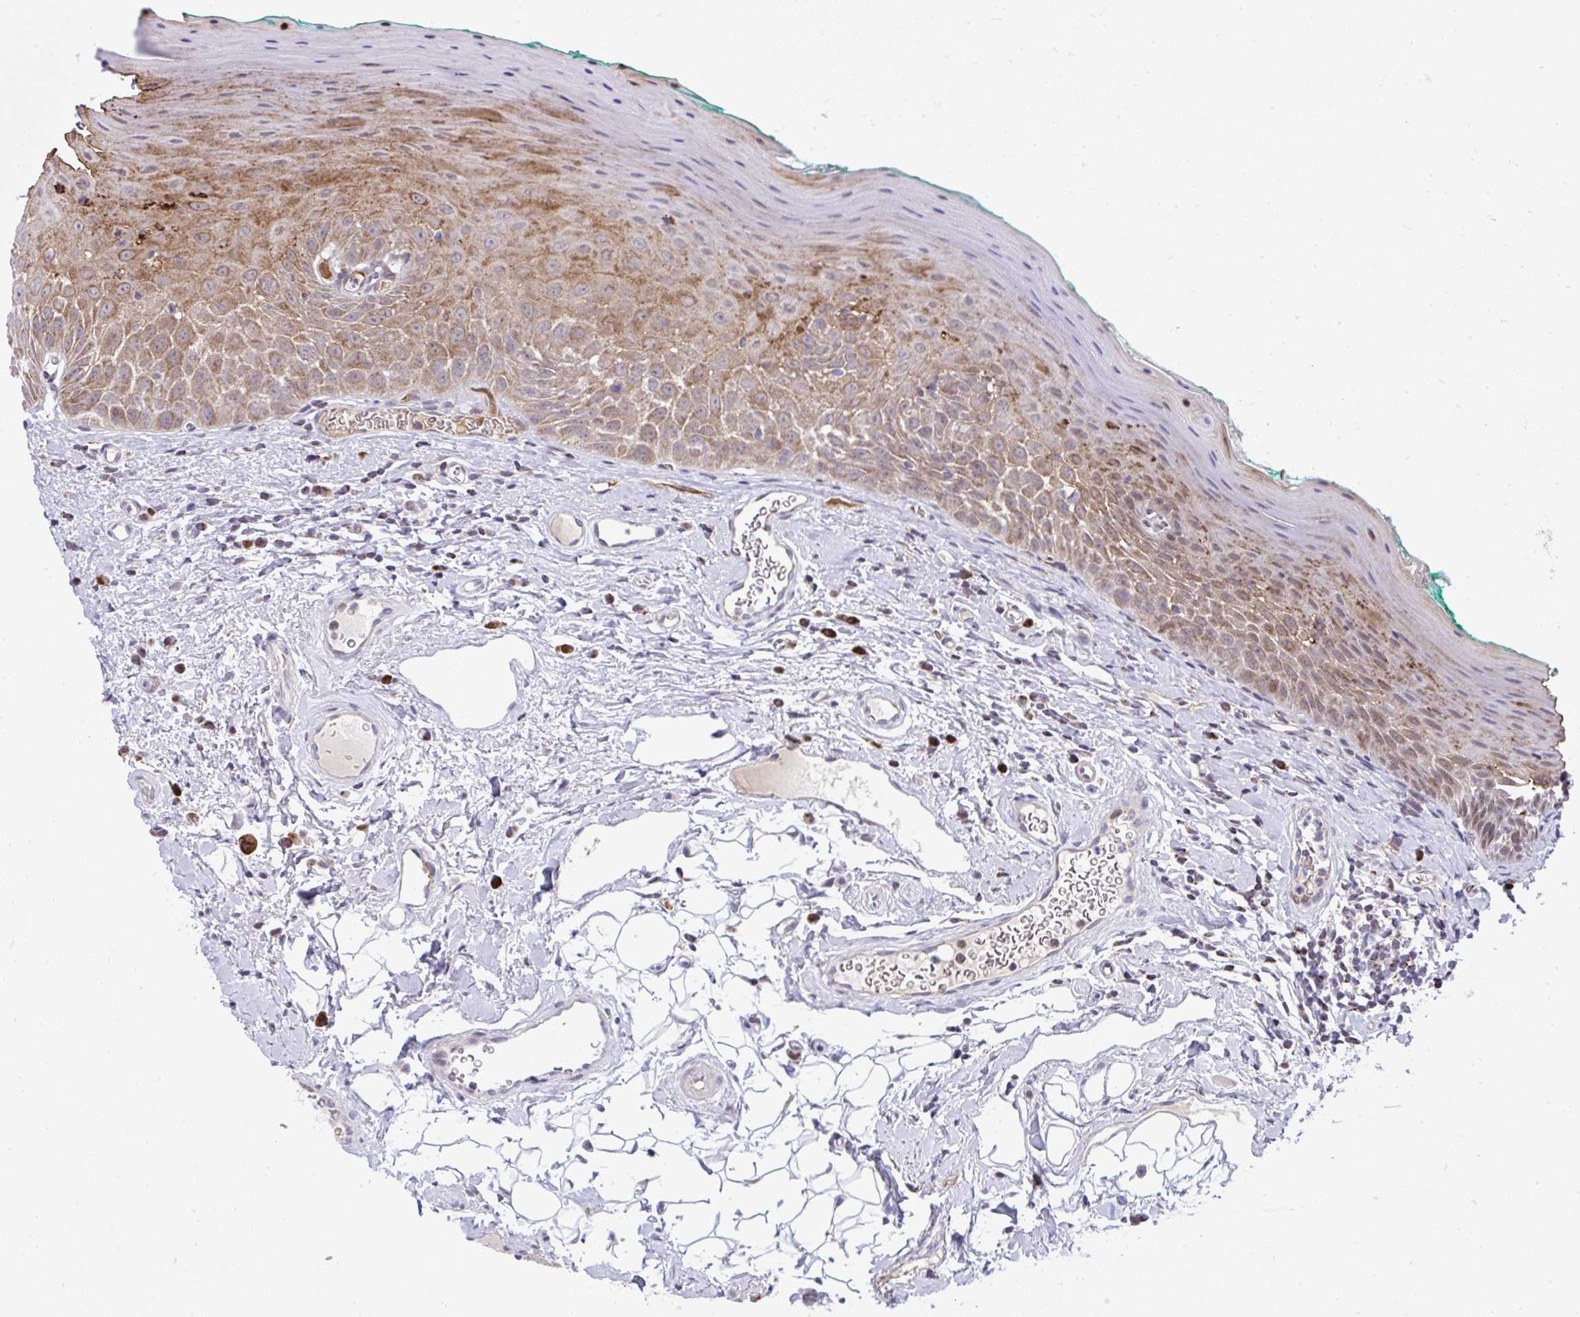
{"staining": {"intensity": "moderate", "quantity": ">75%", "location": "cytoplasmic/membranous"}, "tissue": "oral mucosa", "cell_type": "Squamous epithelial cells", "image_type": "normal", "snomed": [{"axis": "morphology", "description": "Normal tissue, NOS"}, {"axis": "topography", "description": "Oral tissue"}, {"axis": "topography", "description": "Tounge, NOS"}], "caption": "Protein staining exhibits moderate cytoplasmic/membranous positivity in about >75% of squamous epithelial cells in benign oral mucosa.", "gene": "ZNF362", "patient": {"sex": "male", "age": 83}}